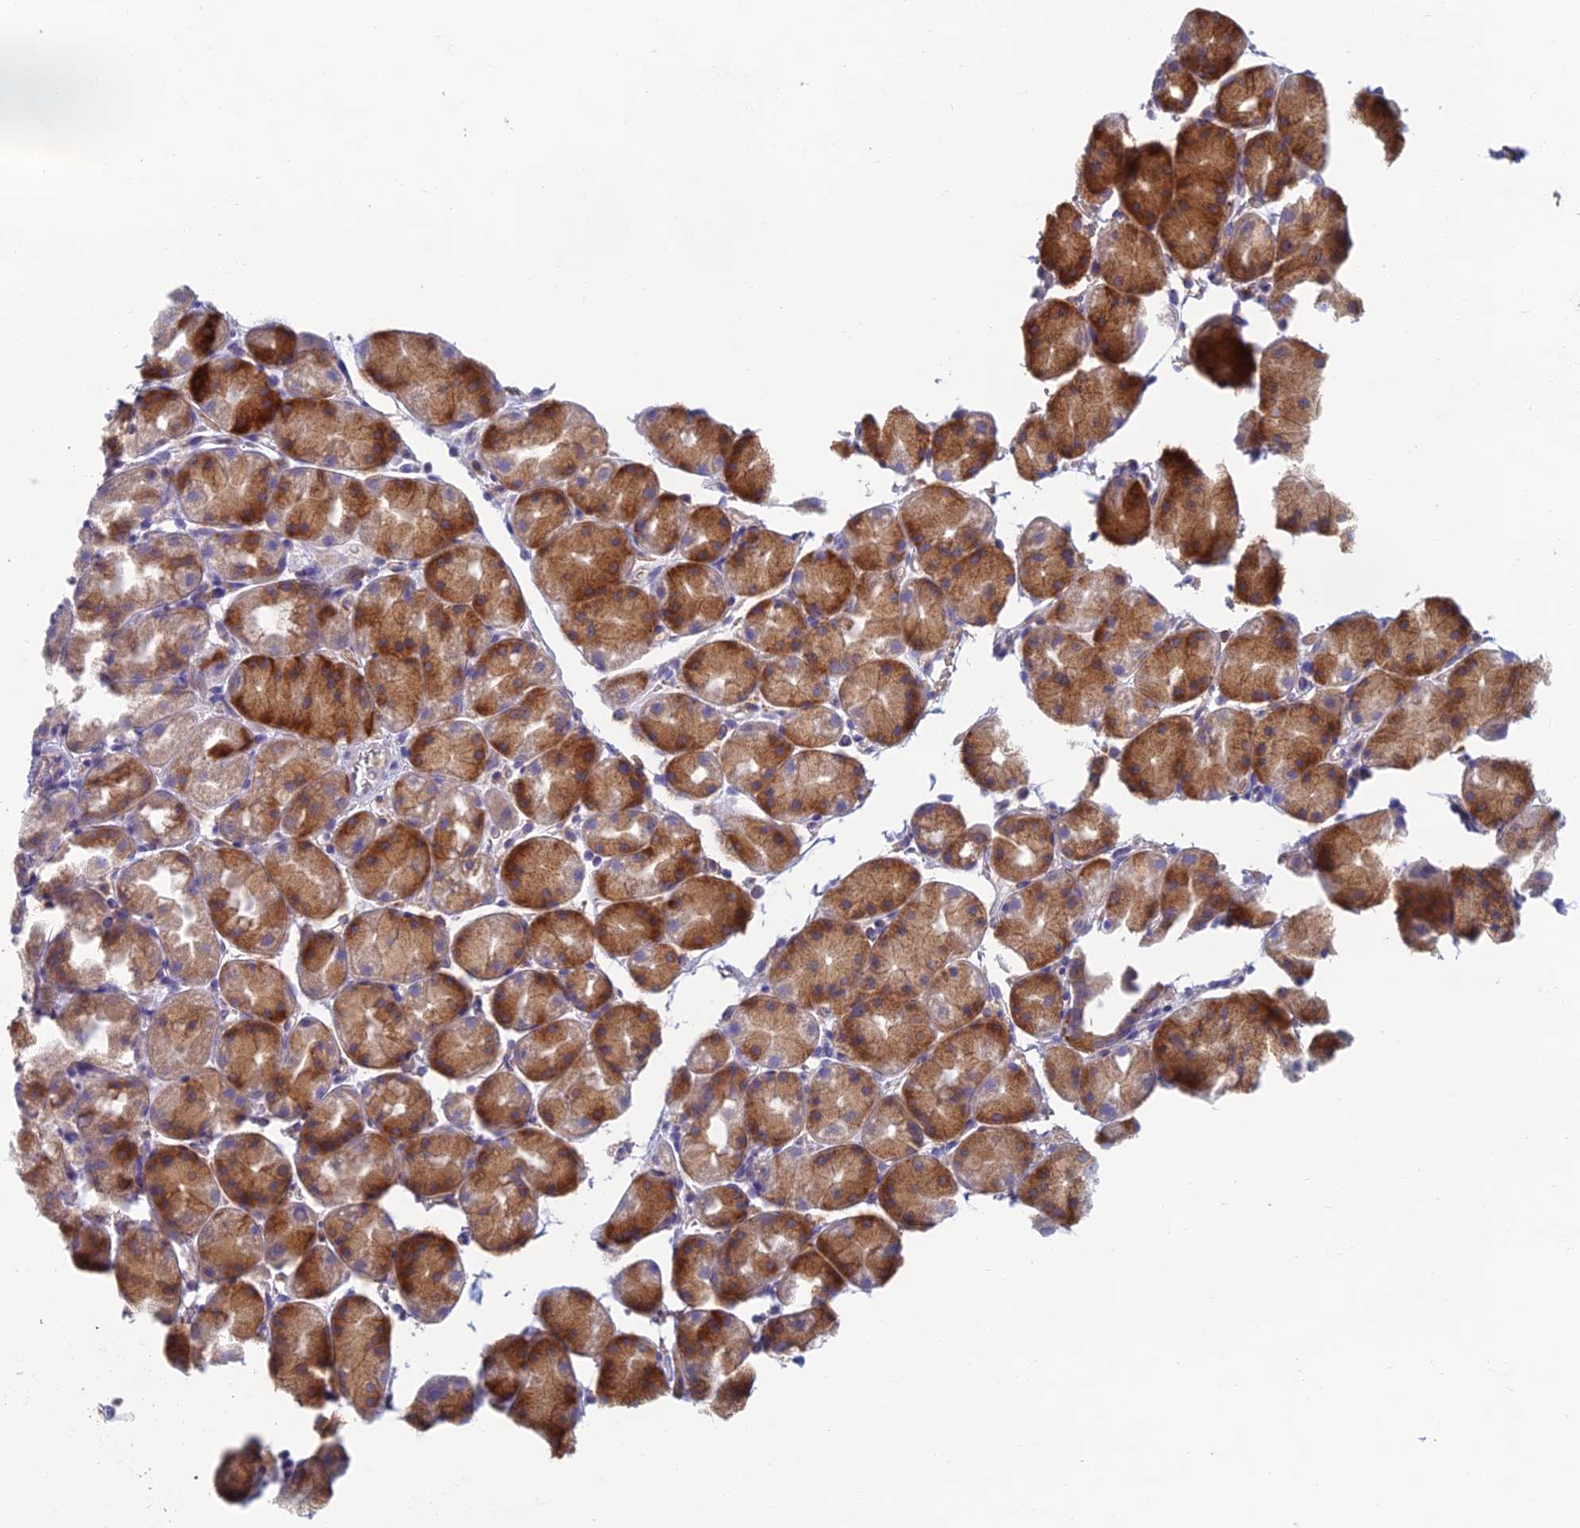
{"staining": {"intensity": "moderate", "quantity": ">75%", "location": "cytoplasmic/membranous"}, "tissue": "stomach", "cell_type": "Glandular cells", "image_type": "normal", "snomed": [{"axis": "morphology", "description": "Normal tissue, NOS"}, {"axis": "topography", "description": "Stomach, upper"}, {"axis": "topography", "description": "Stomach"}], "caption": "A brown stain shows moderate cytoplasmic/membranous positivity of a protein in glandular cells of unremarkable stomach.", "gene": "IFTAP", "patient": {"sex": "male", "age": 47}}